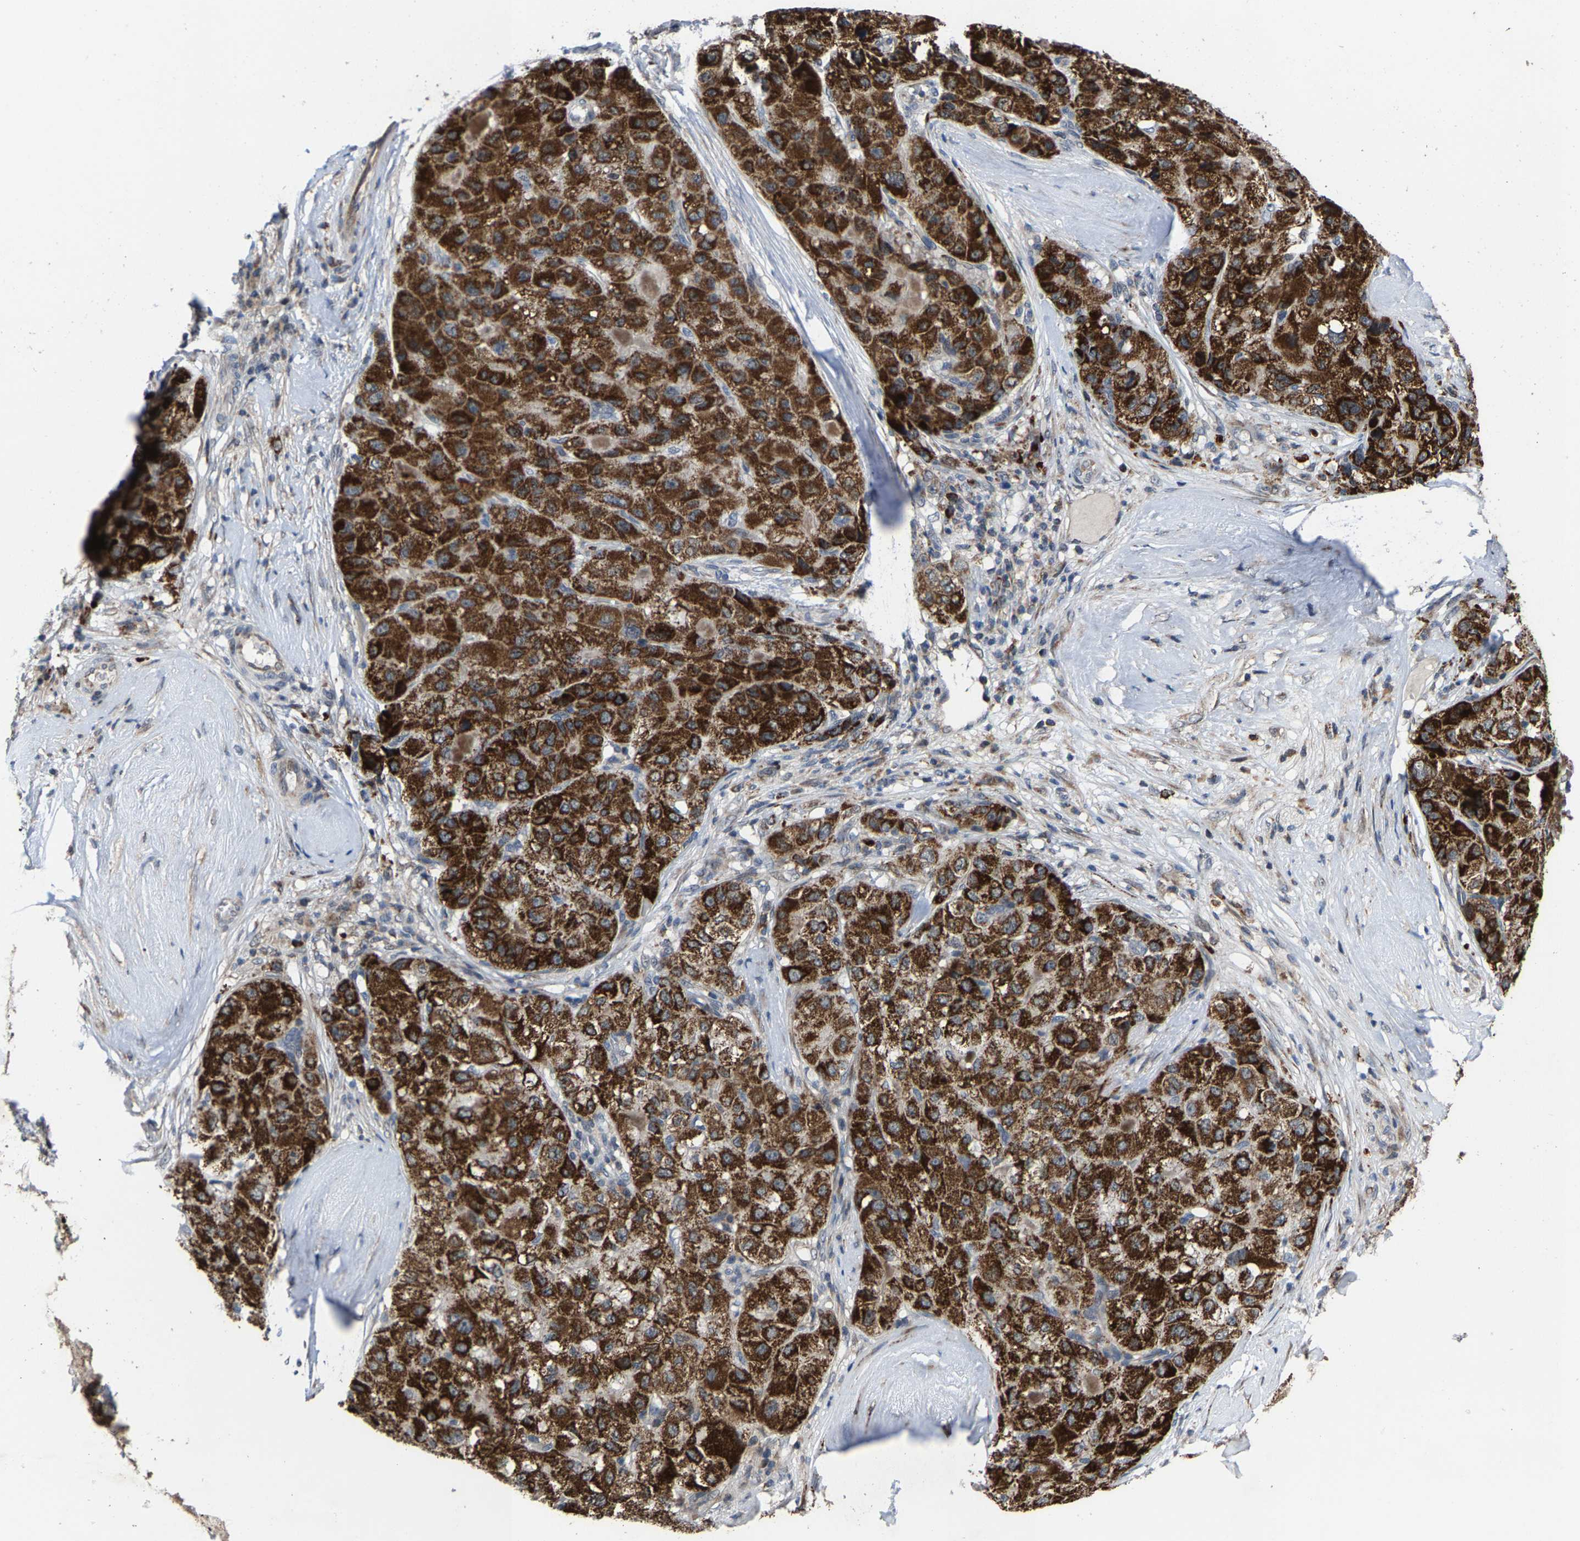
{"staining": {"intensity": "strong", "quantity": ">75%", "location": "cytoplasmic/membranous"}, "tissue": "liver cancer", "cell_type": "Tumor cells", "image_type": "cancer", "snomed": [{"axis": "morphology", "description": "Carcinoma, Hepatocellular, NOS"}, {"axis": "topography", "description": "Liver"}], "caption": "Human hepatocellular carcinoma (liver) stained for a protein (brown) displays strong cytoplasmic/membranous positive staining in approximately >75% of tumor cells.", "gene": "TDRKH", "patient": {"sex": "male", "age": 80}}